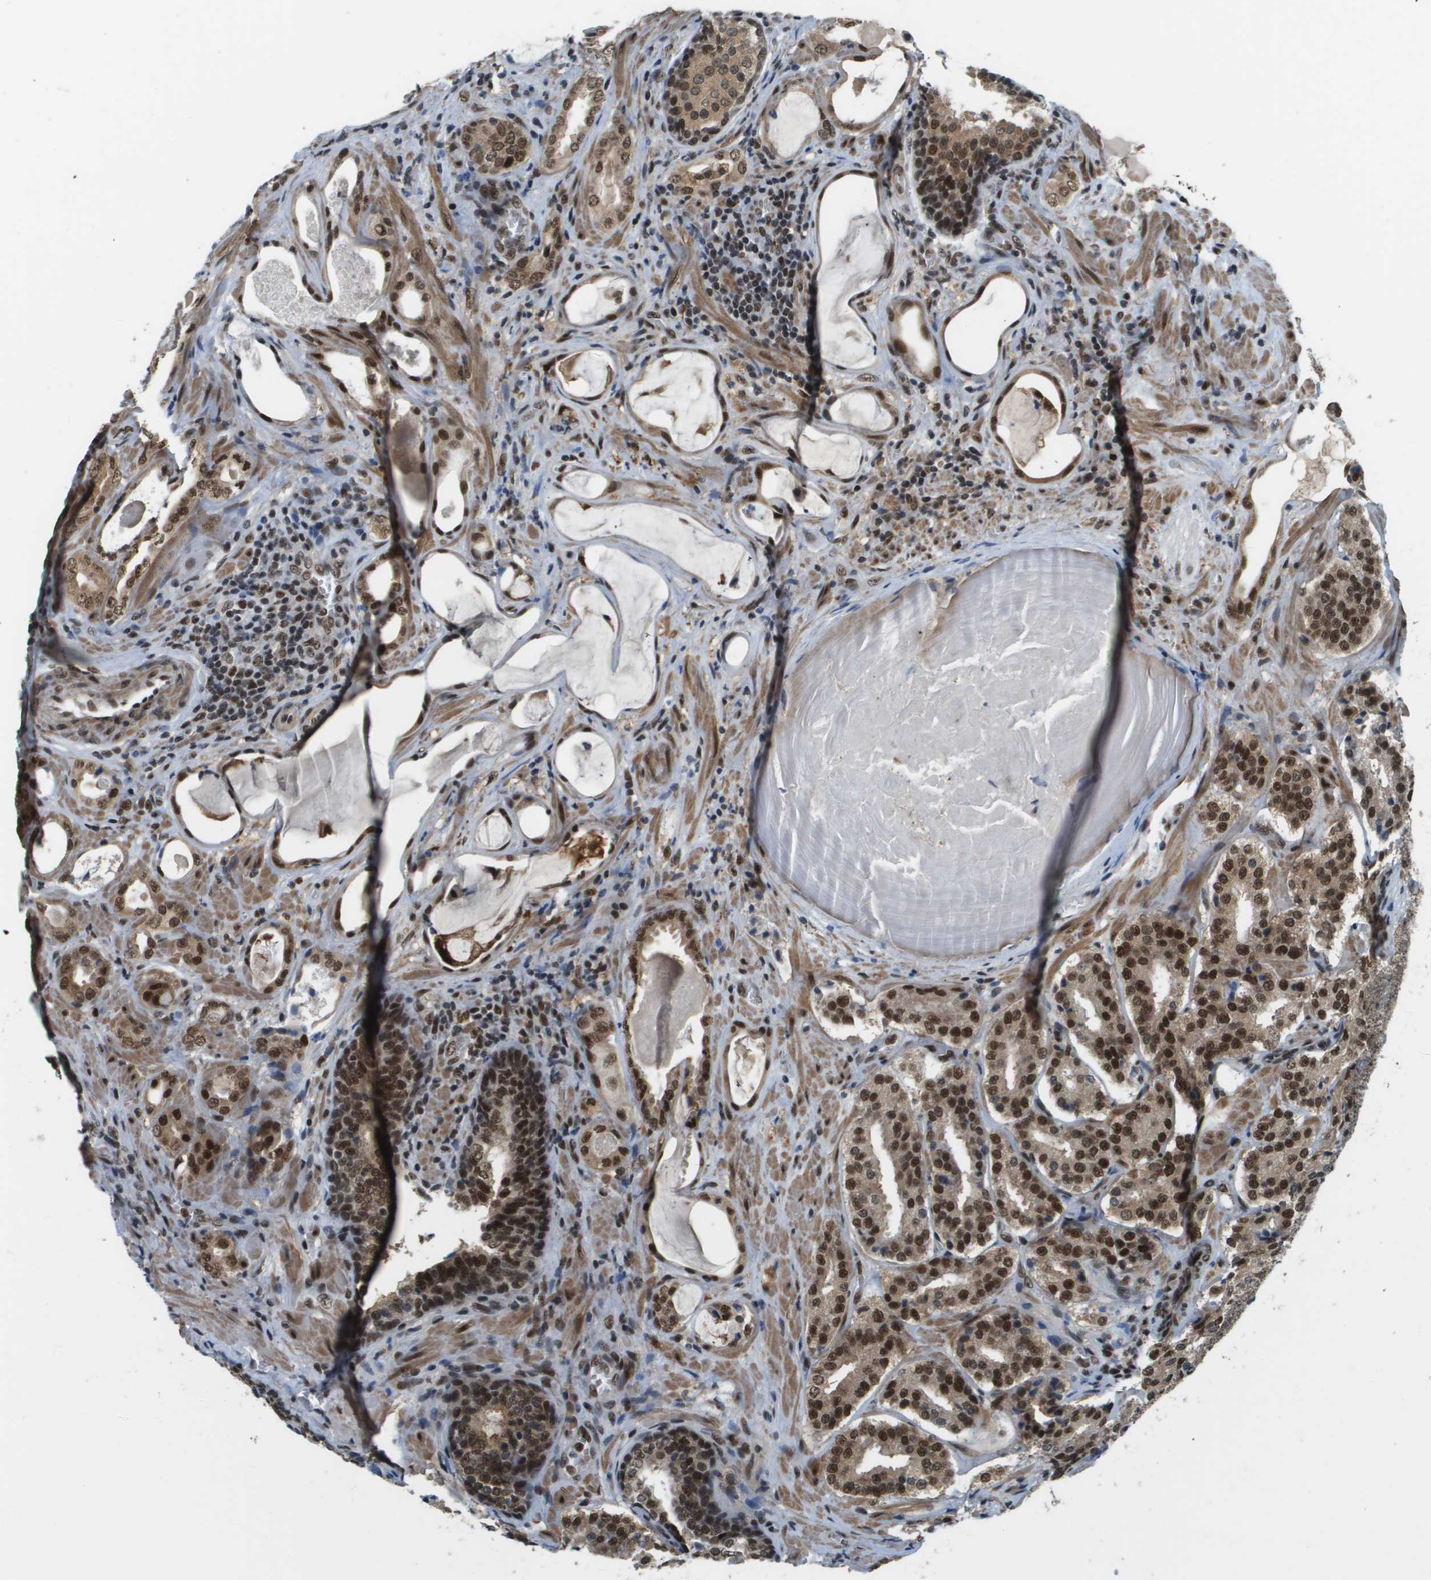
{"staining": {"intensity": "strong", "quantity": ">75%", "location": "cytoplasmic/membranous,nuclear"}, "tissue": "prostate cancer", "cell_type": "Tumor cells", "image_type": "cancer", "snomed": [{"axis": "morphology", "description": "Adenocarcinoma, High grade"}, {"axis": "topography", "description": "Prostate"}], "caption": "The photomicrograph exhibits a brown stain indicating the presence of a protein in the cytoplasmic/membranous and nuclear of tumor cells in prostate cancer. Nuclei are stained in blue.", "gene": "PRCC", "patient": {"sex": "male", "age": 60}}